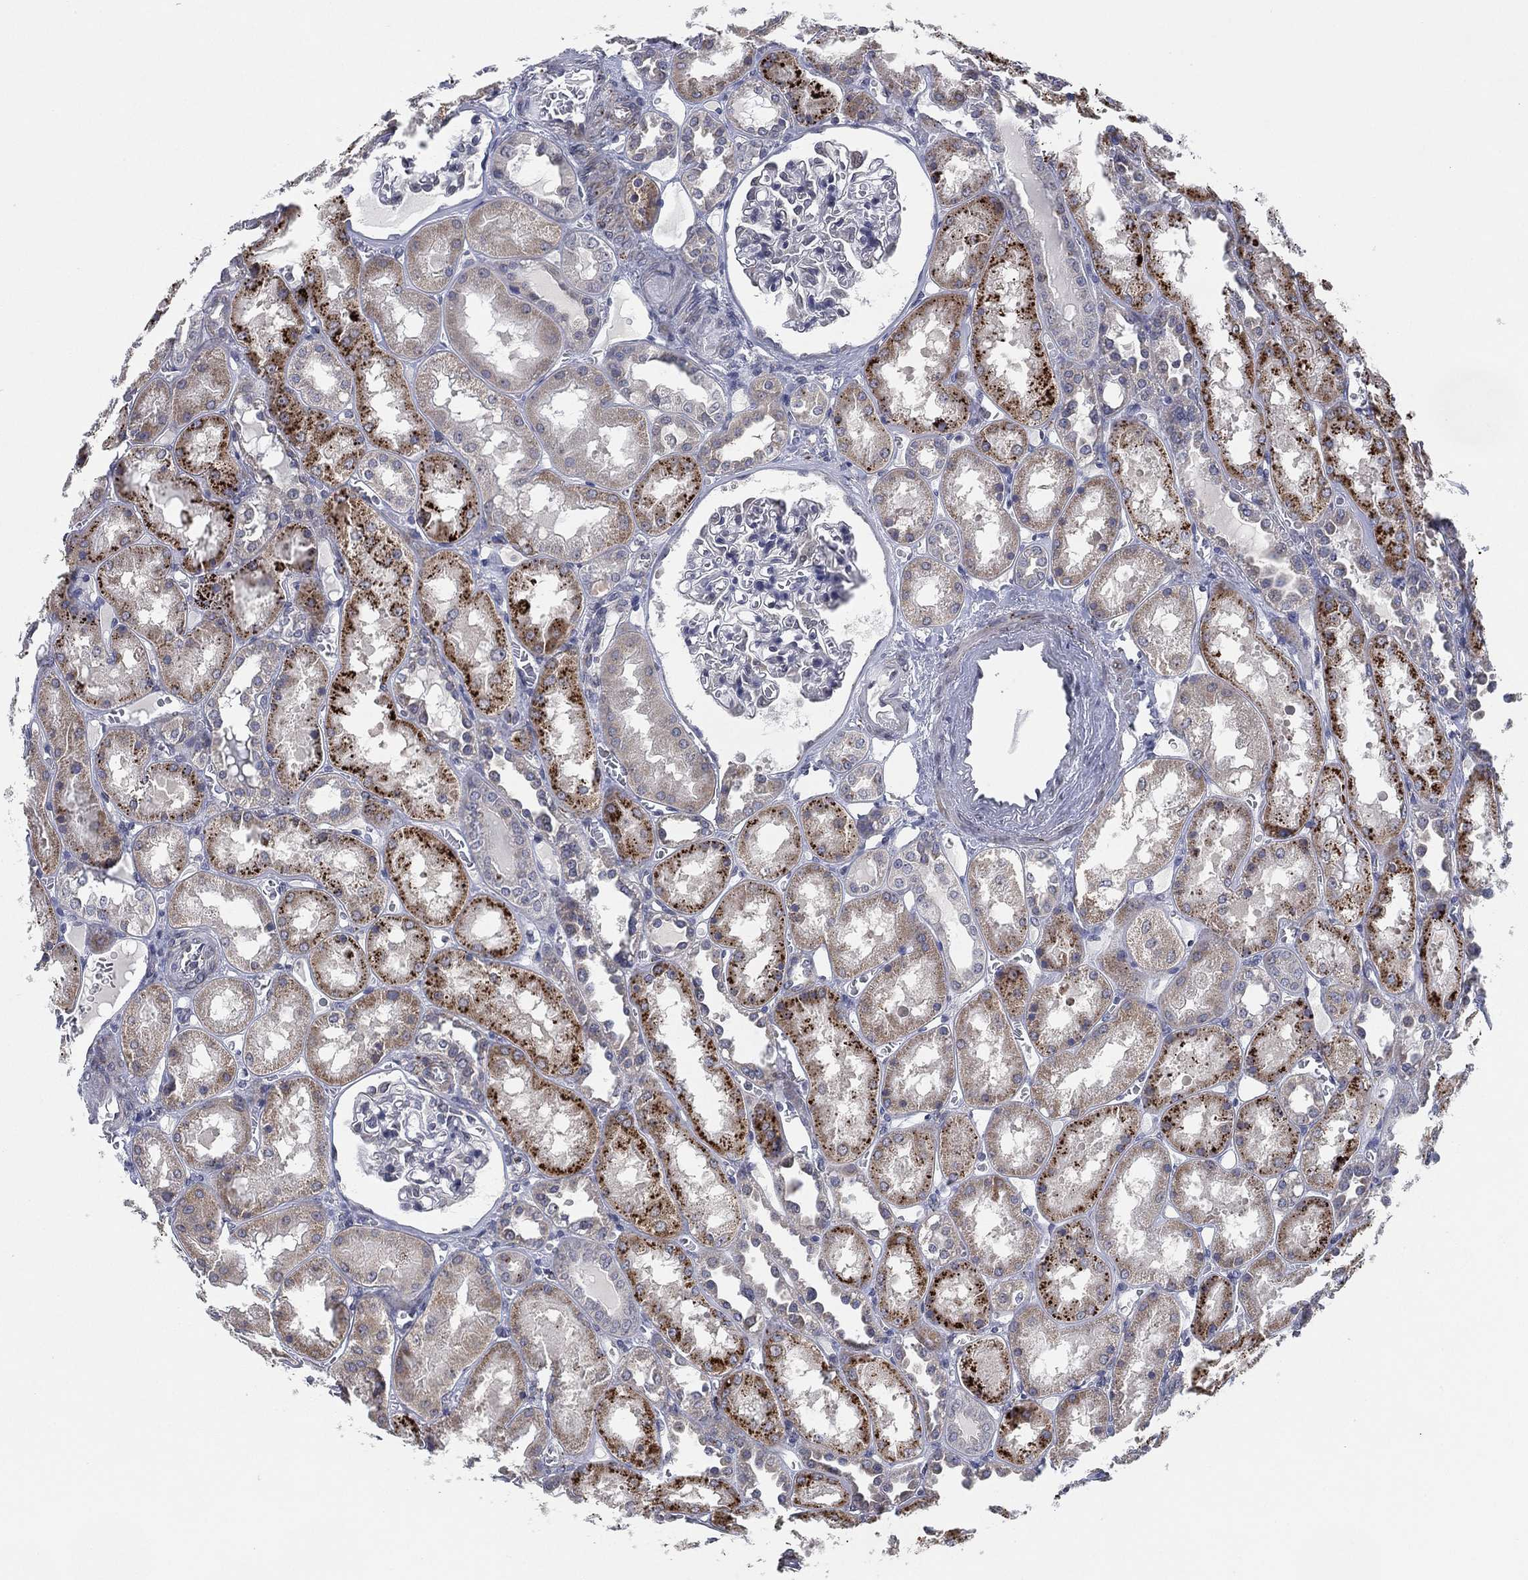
{"staining": {"intensity": "negative", "quantity": "none", "location": "none"}, "tissue": "kidney", "cell_type": "Cells in glomeruli", "image_type": "normal", "snomed": [{"axis": "morphology", "description": "Normal tissue, NOS"}, {"axis": "topography", "description": "Kidney"}], "caption": "Kidney stained for a protein using immunohistochemistry exhibits no staining cells in glomeruli.", "gene": "FAM104A", "patient": {"sex": "male", "age": 73}}